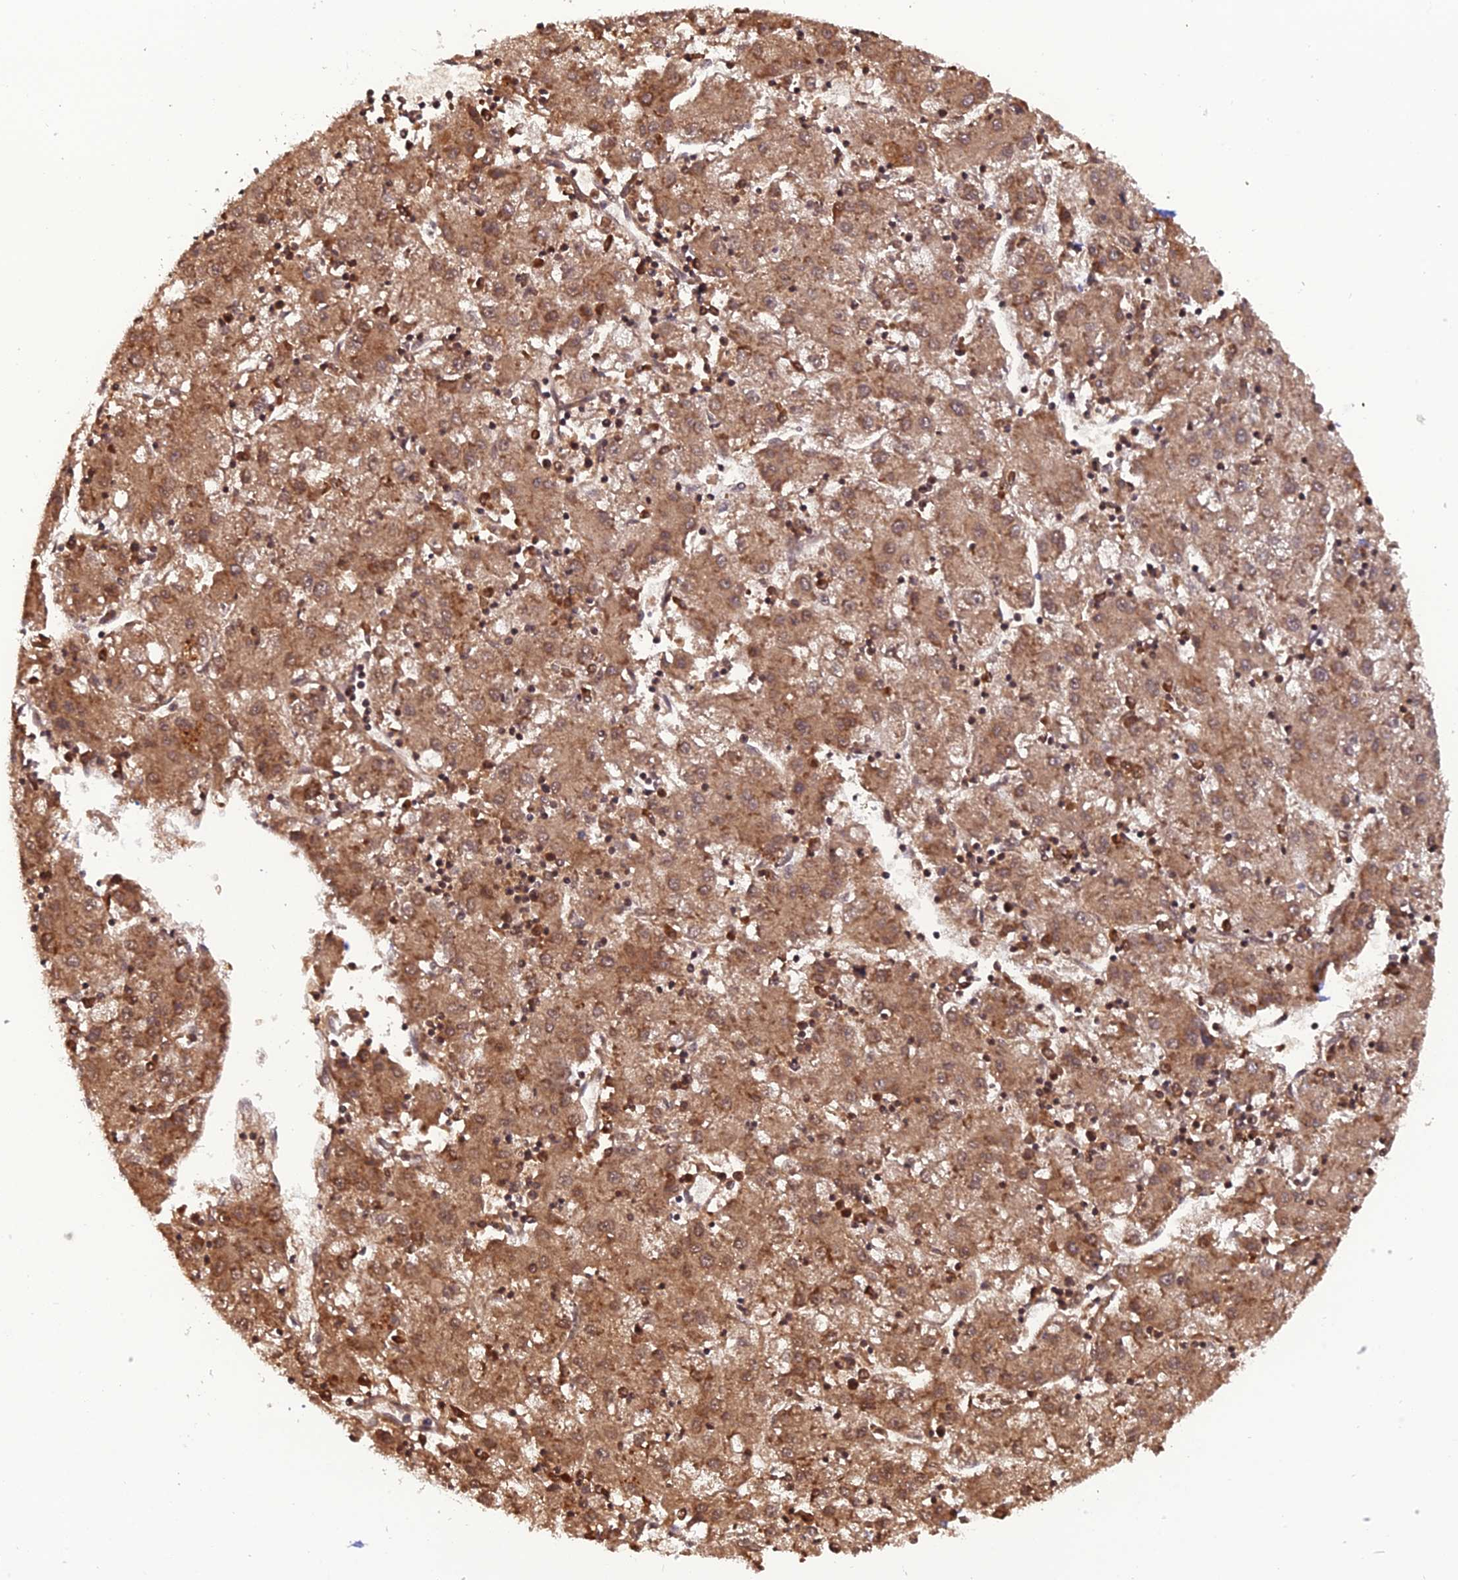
{"staining": {"intensity": "moderate", "quantity": ">75%", "location": "cytoplasmic/membranous,nuclear"}, "tissue": "liver cancer", "cell_type": "Tumor cells", "image_type": "cancer", "snomed": [{"axis": "morphology", "description": "Carcinoma, Hepatocellular, NOS"}, {"axis": "topography", "description": "Liver"}], "caption": "Human liver cancer stained with a protein marker reveals moderate staining in tumor cells.", "gene": "GNPNAT1", "patient": {"sex": "male", "age": 72}}